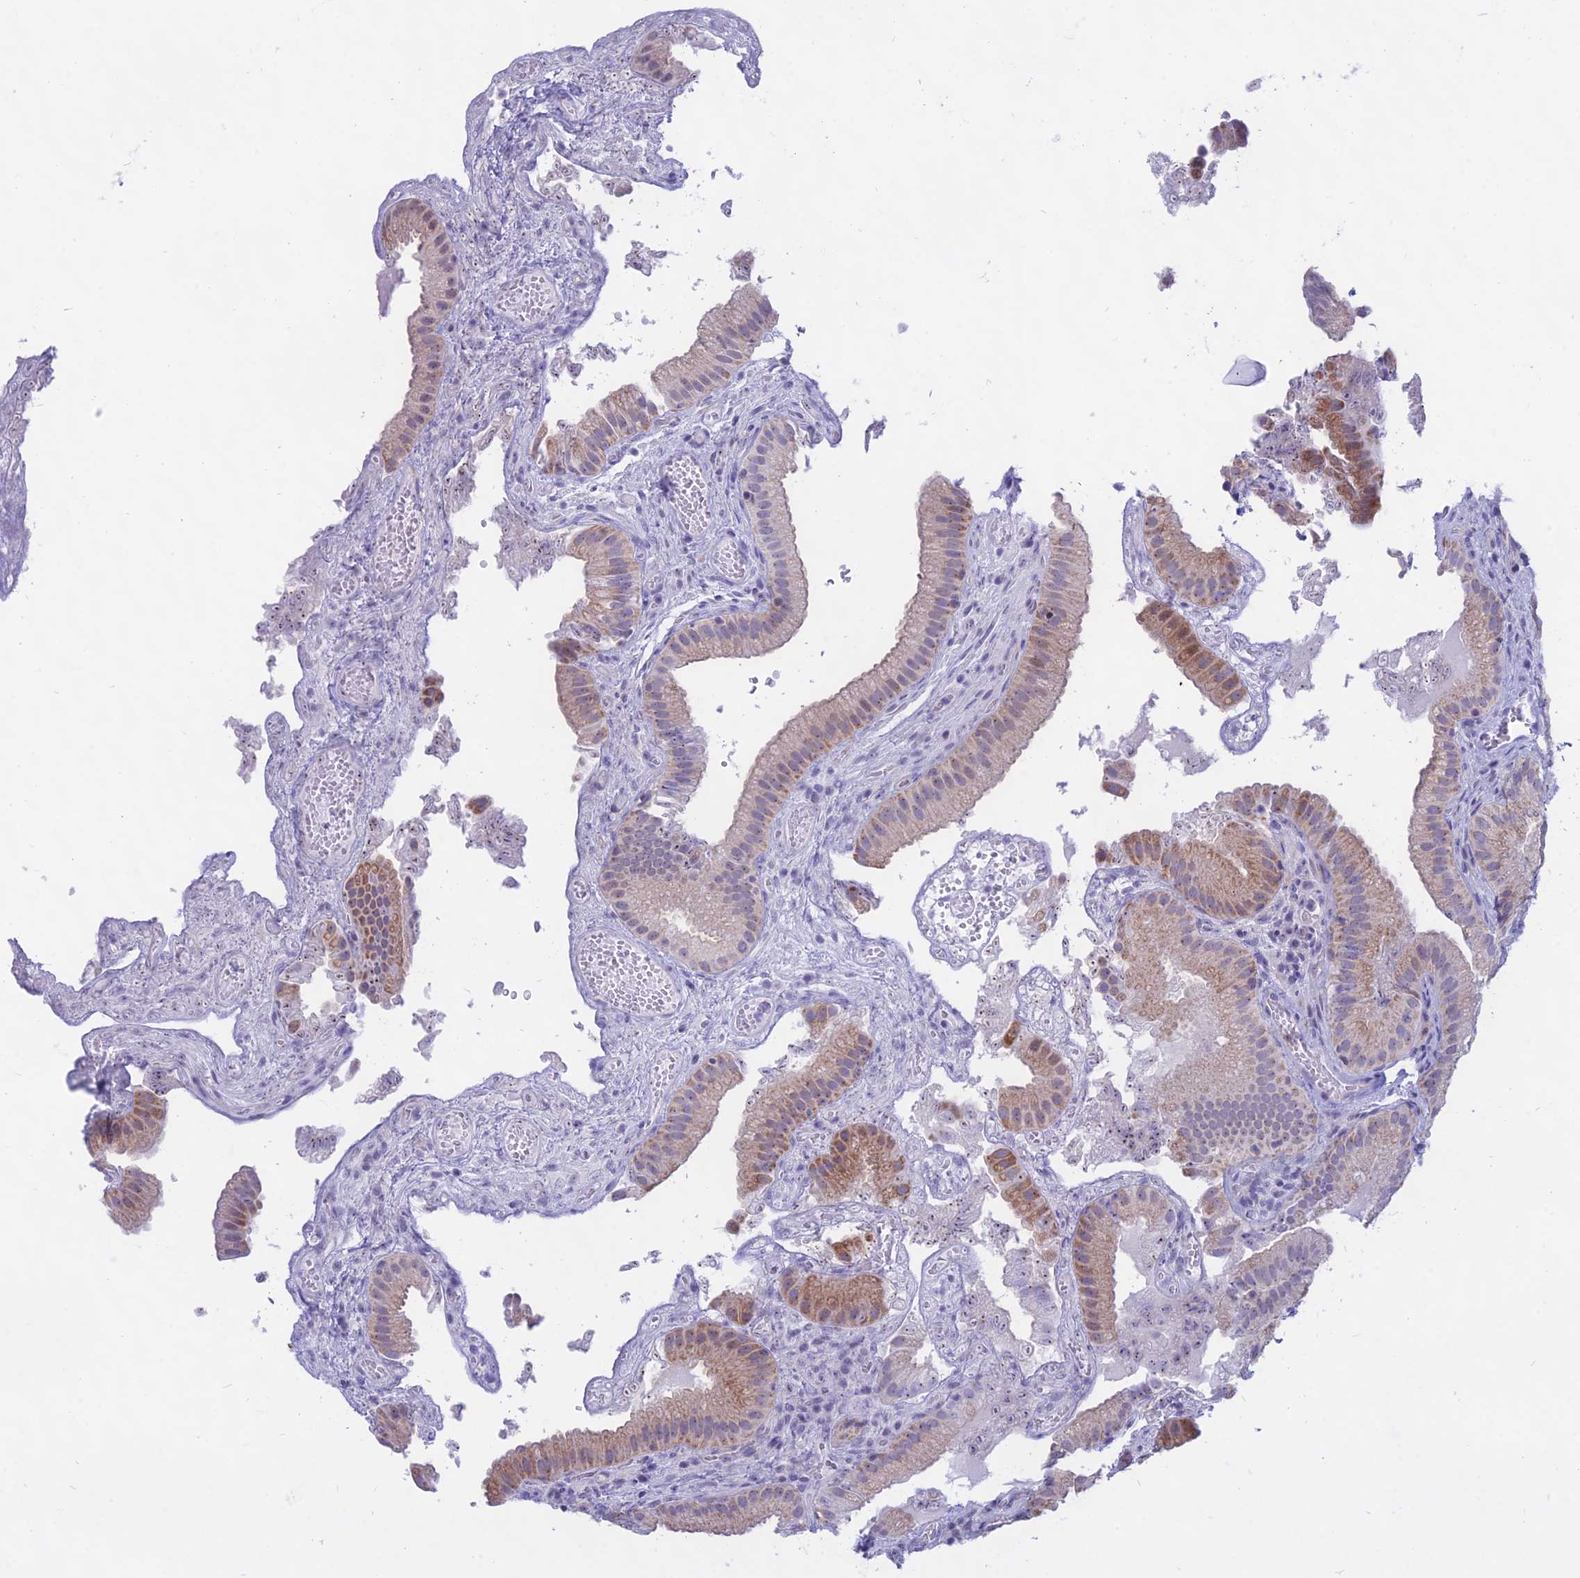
{"staining": {"intensity": "moderate", "quantity": "25%-75%", "location": "cytoplasmic/membranous,nuclear"}, "tissue": "gallbladder", "cell_type": "Glandular cells", "image_type": "normal", "snomed": [{"axis": "morphology", "description": "Normal tissue, NOS"}, {"axis": "topography", "description": "Gallbladder"}], "caption": "This photomicrograph demonstrates IHC staining of normal human gallbladder, with medium moderate cytoplasmic/membranous,nuclear positivity in about 25%-75% of glandular cells.", "gene": "KRR1", "patient": {"sex": "female", "age": 30}}